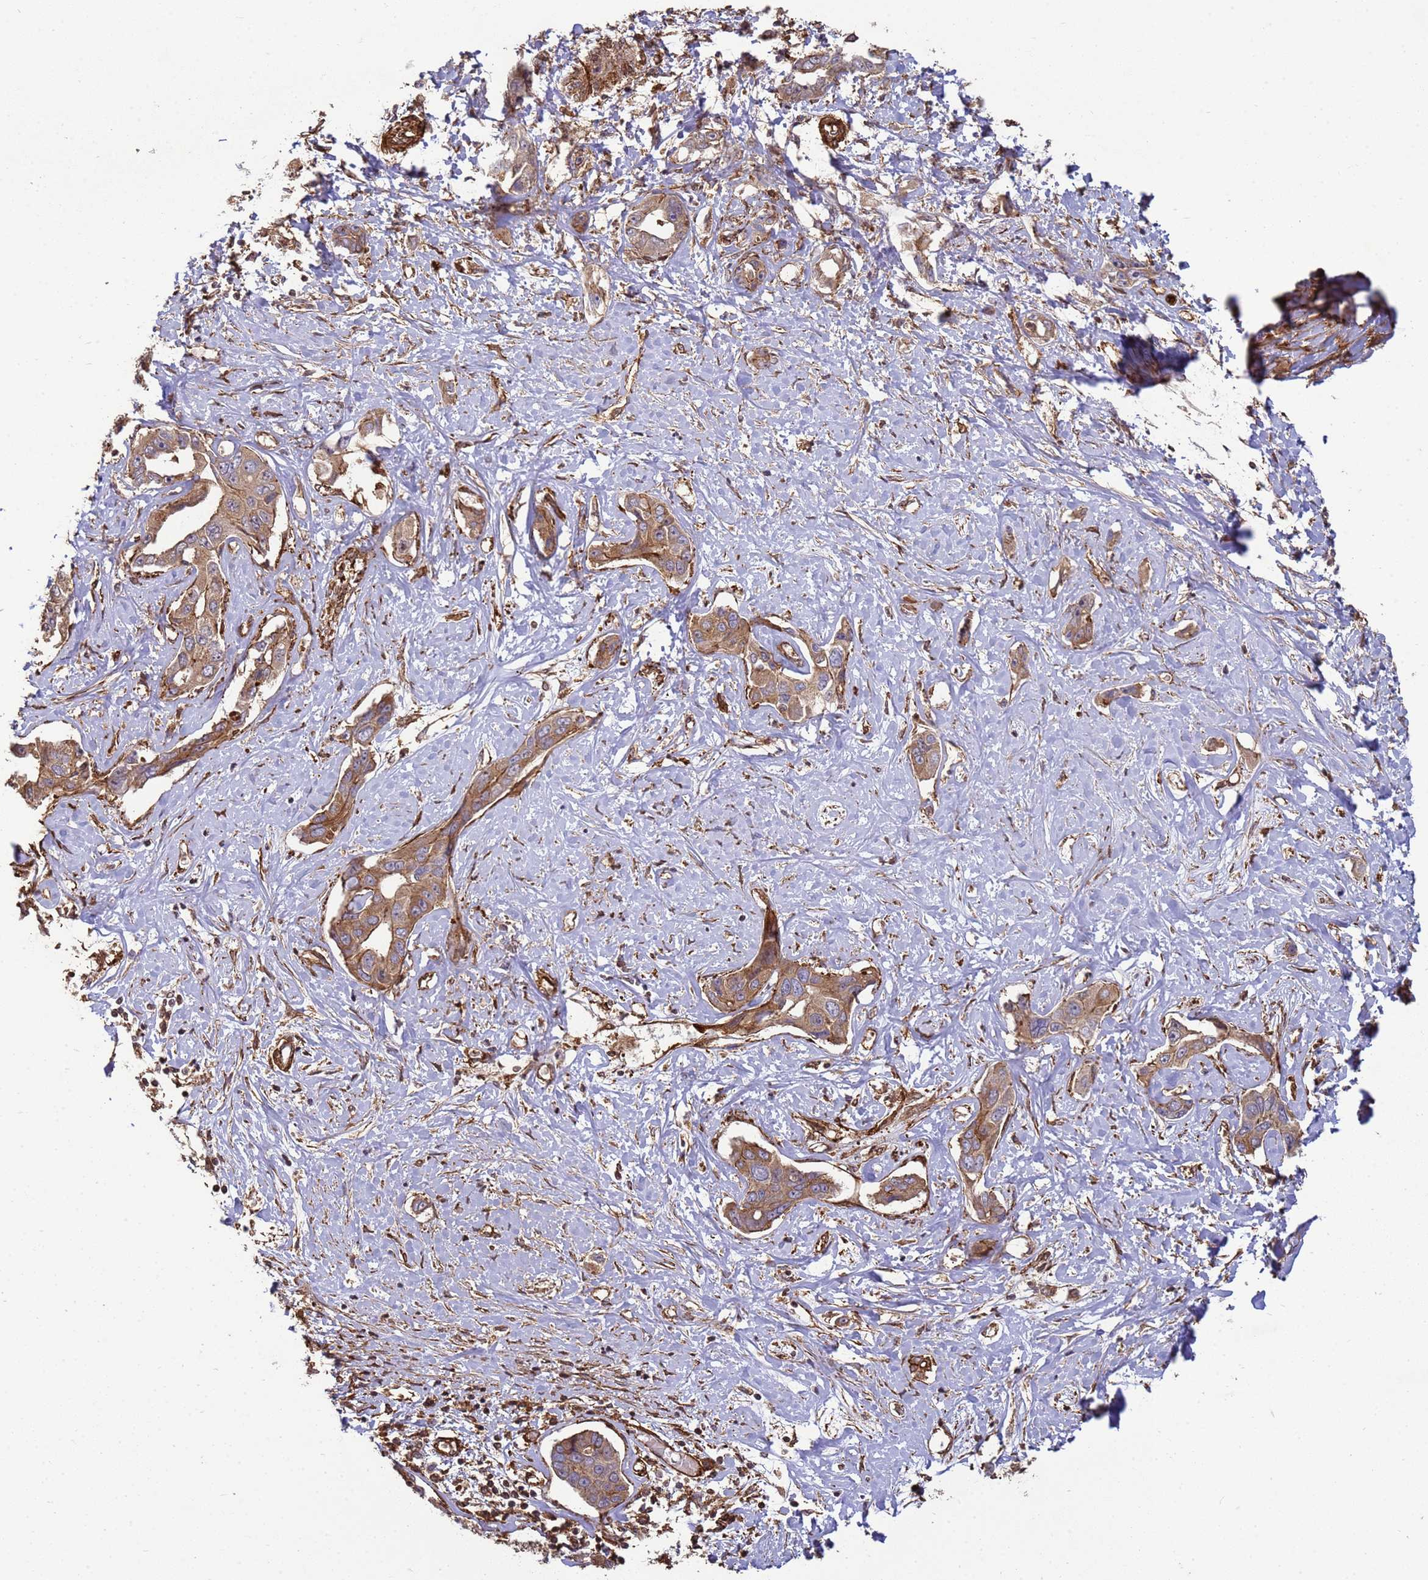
{"staining": {"intensity": "moderate", "quantity": ">75%", "location": "cytoplasmic/membranous"}, "tissue": "liver cancer", "cell_type": "Tumor cells", "image_type": "cancer", "snomed": [{"axis": "morphology", "description": "Cholangiocarcinoma"}, {"axis": "topography", "description": "Liver"}], "caption": "Protein analysis of liver cancer tissue shows moderate cytoplasmic/membranous positivity in about >75% of tumor cells.", "gene": "CNOT1", "patient": {"sex": "male", "age": 59}}